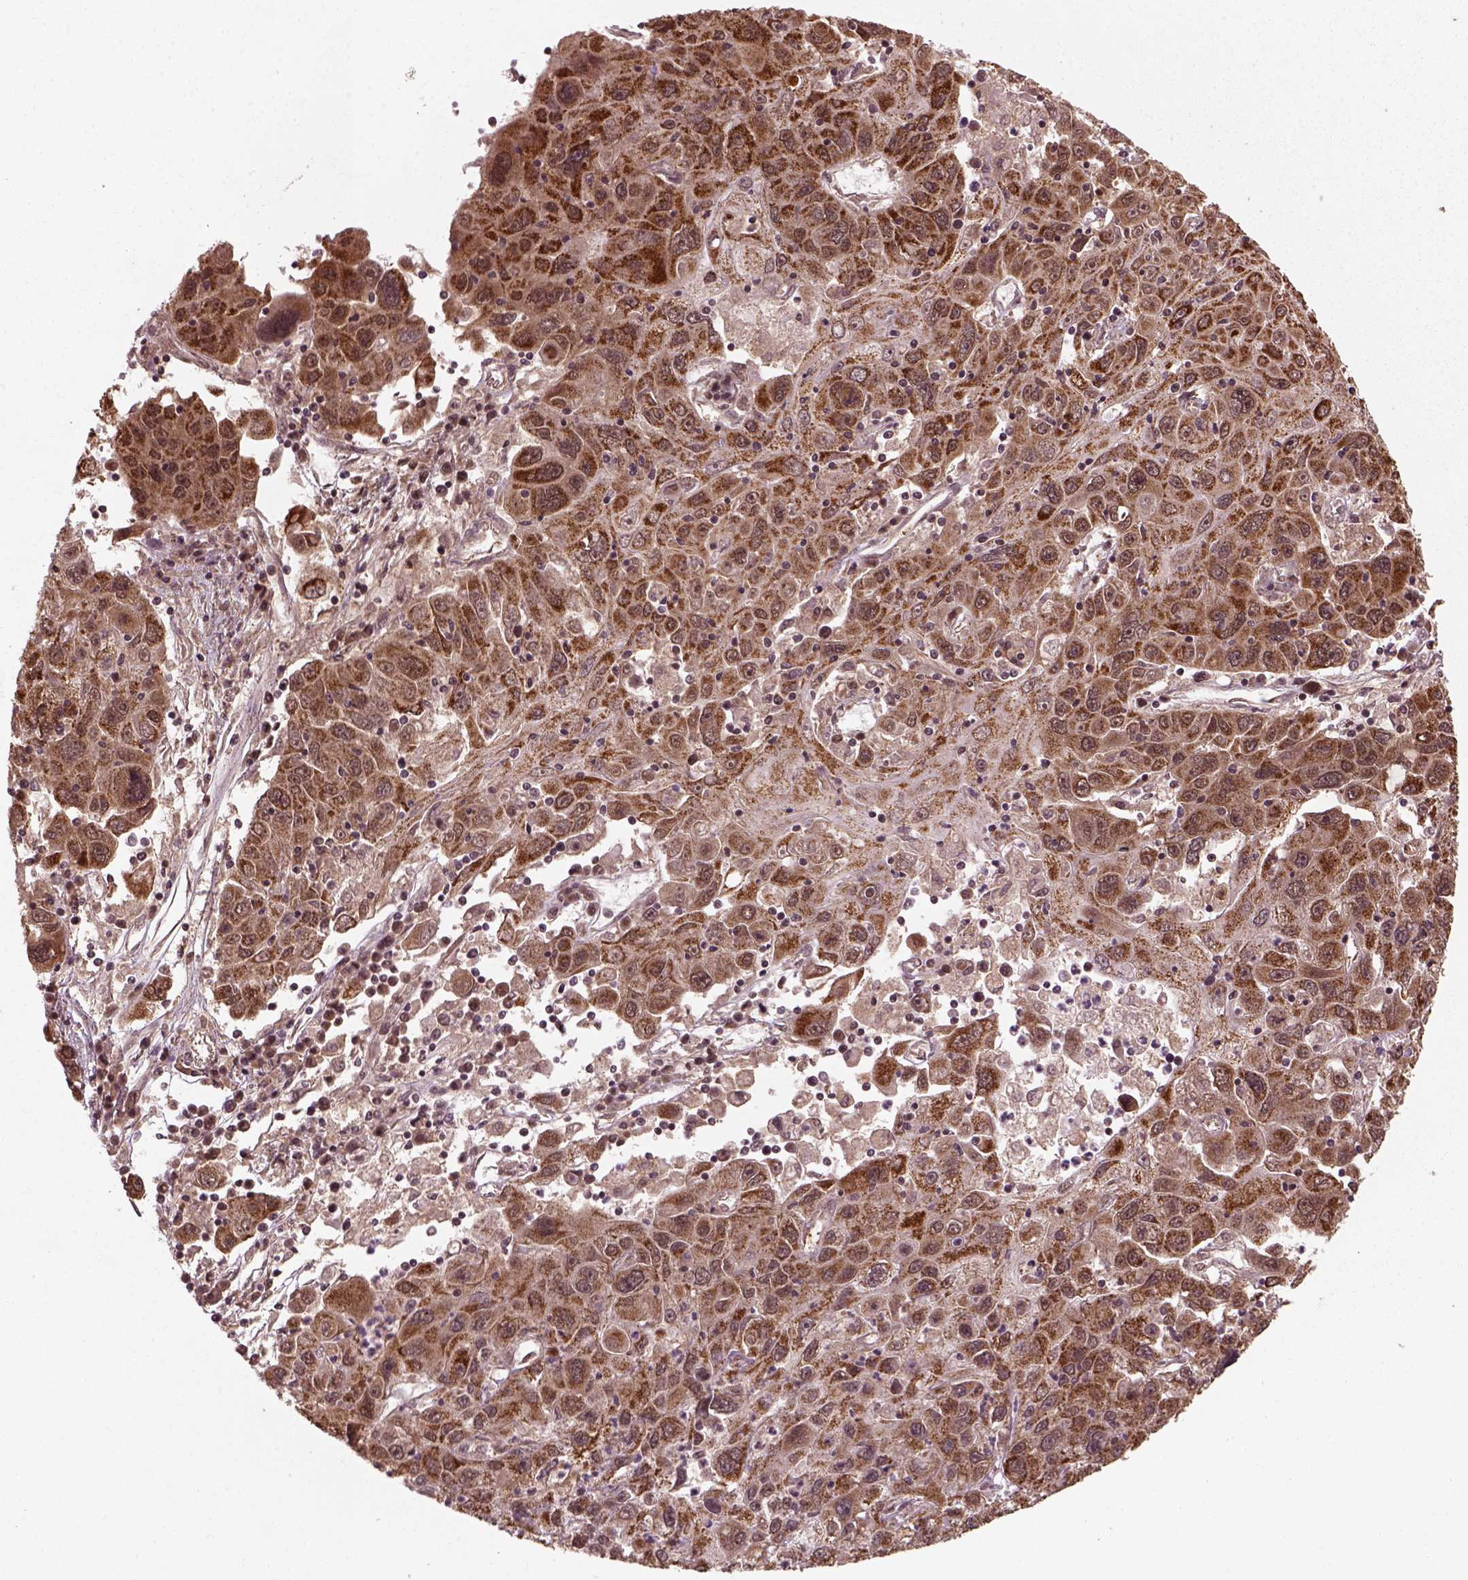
{"staining": {"intensity": "strong", "quantity": ">75%", "location": "cytoplasmic/membranous"}, "tissue": "stomach cancer", "cell_type": "Tumor cells", "image_type": "cancer", "snomed": [{"axis": "morphology", "description": "Adenocarcinoma, NOS"}, {"axis": "topography", "description": "Stomach"}], "caption": "This image shows immunohistochemistry staining of stomach adenocarcinoma, with high strong cytoplasmic/membranous expression in about >75% of tumor cells.", "gene": "NUDT9", "patient": {"sex": "male", "age": 56}}